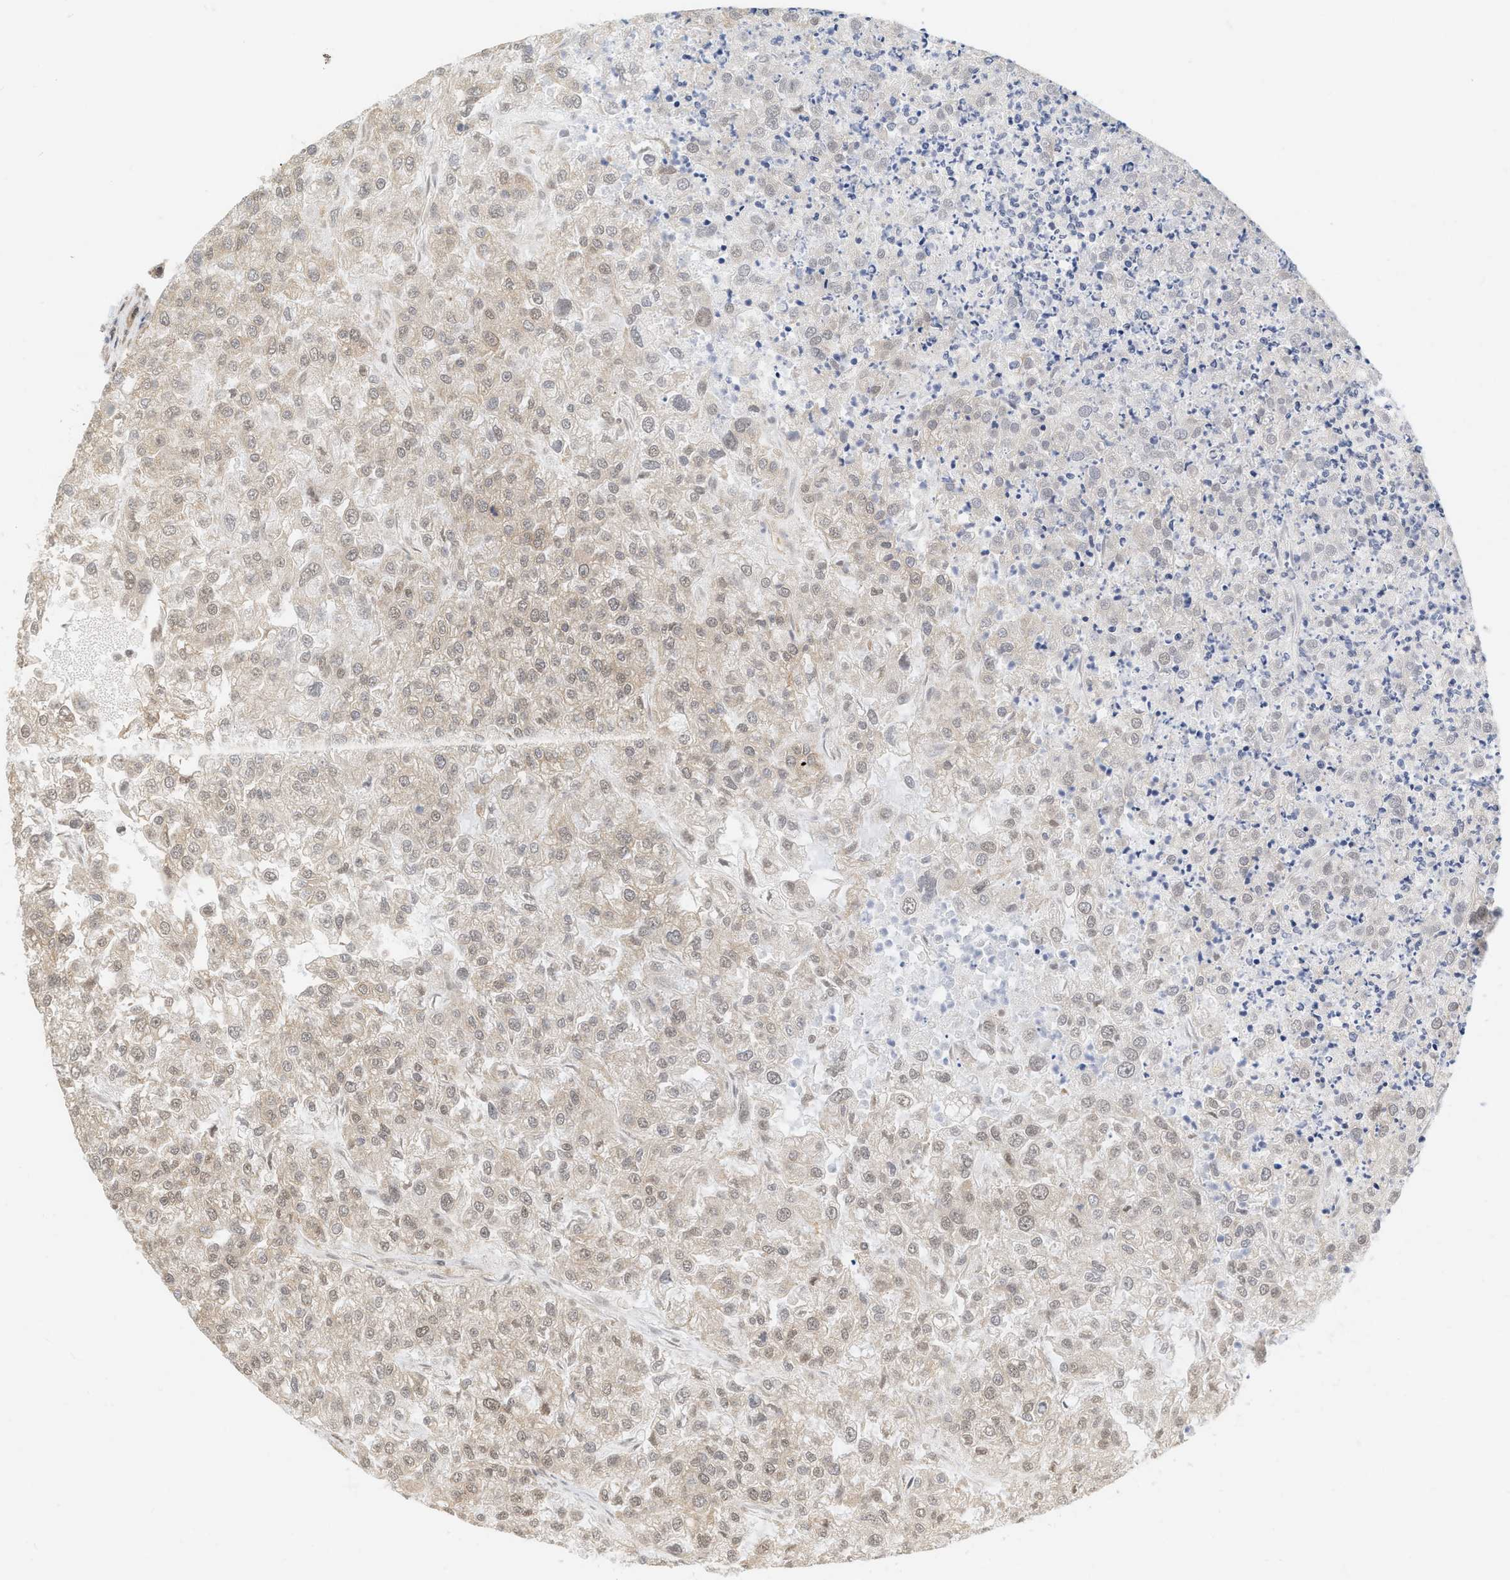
{"staining": {"intensity": "weak", "quantity": ">75%", "location": "cytoplasmic/membranous,nuclear"}, "tissue": "renal cancer", "cell_type": "Tumor cells", "image_type": "cancer", "snomed": [{"axis": "morphology", "description": "Adenocarcinoma, NOS"}, {"axis": "topography", "description": "Kidney"}], "caption": "Immunohistochemical staining of human adenocarcinoma (renal) displays low levels of weak cytoplasmic/membranous and nuclear expression in approximately >75% of tumor cells.", "gene": "RUVBL1", "patient": {"sex": "female", "age": 54}}